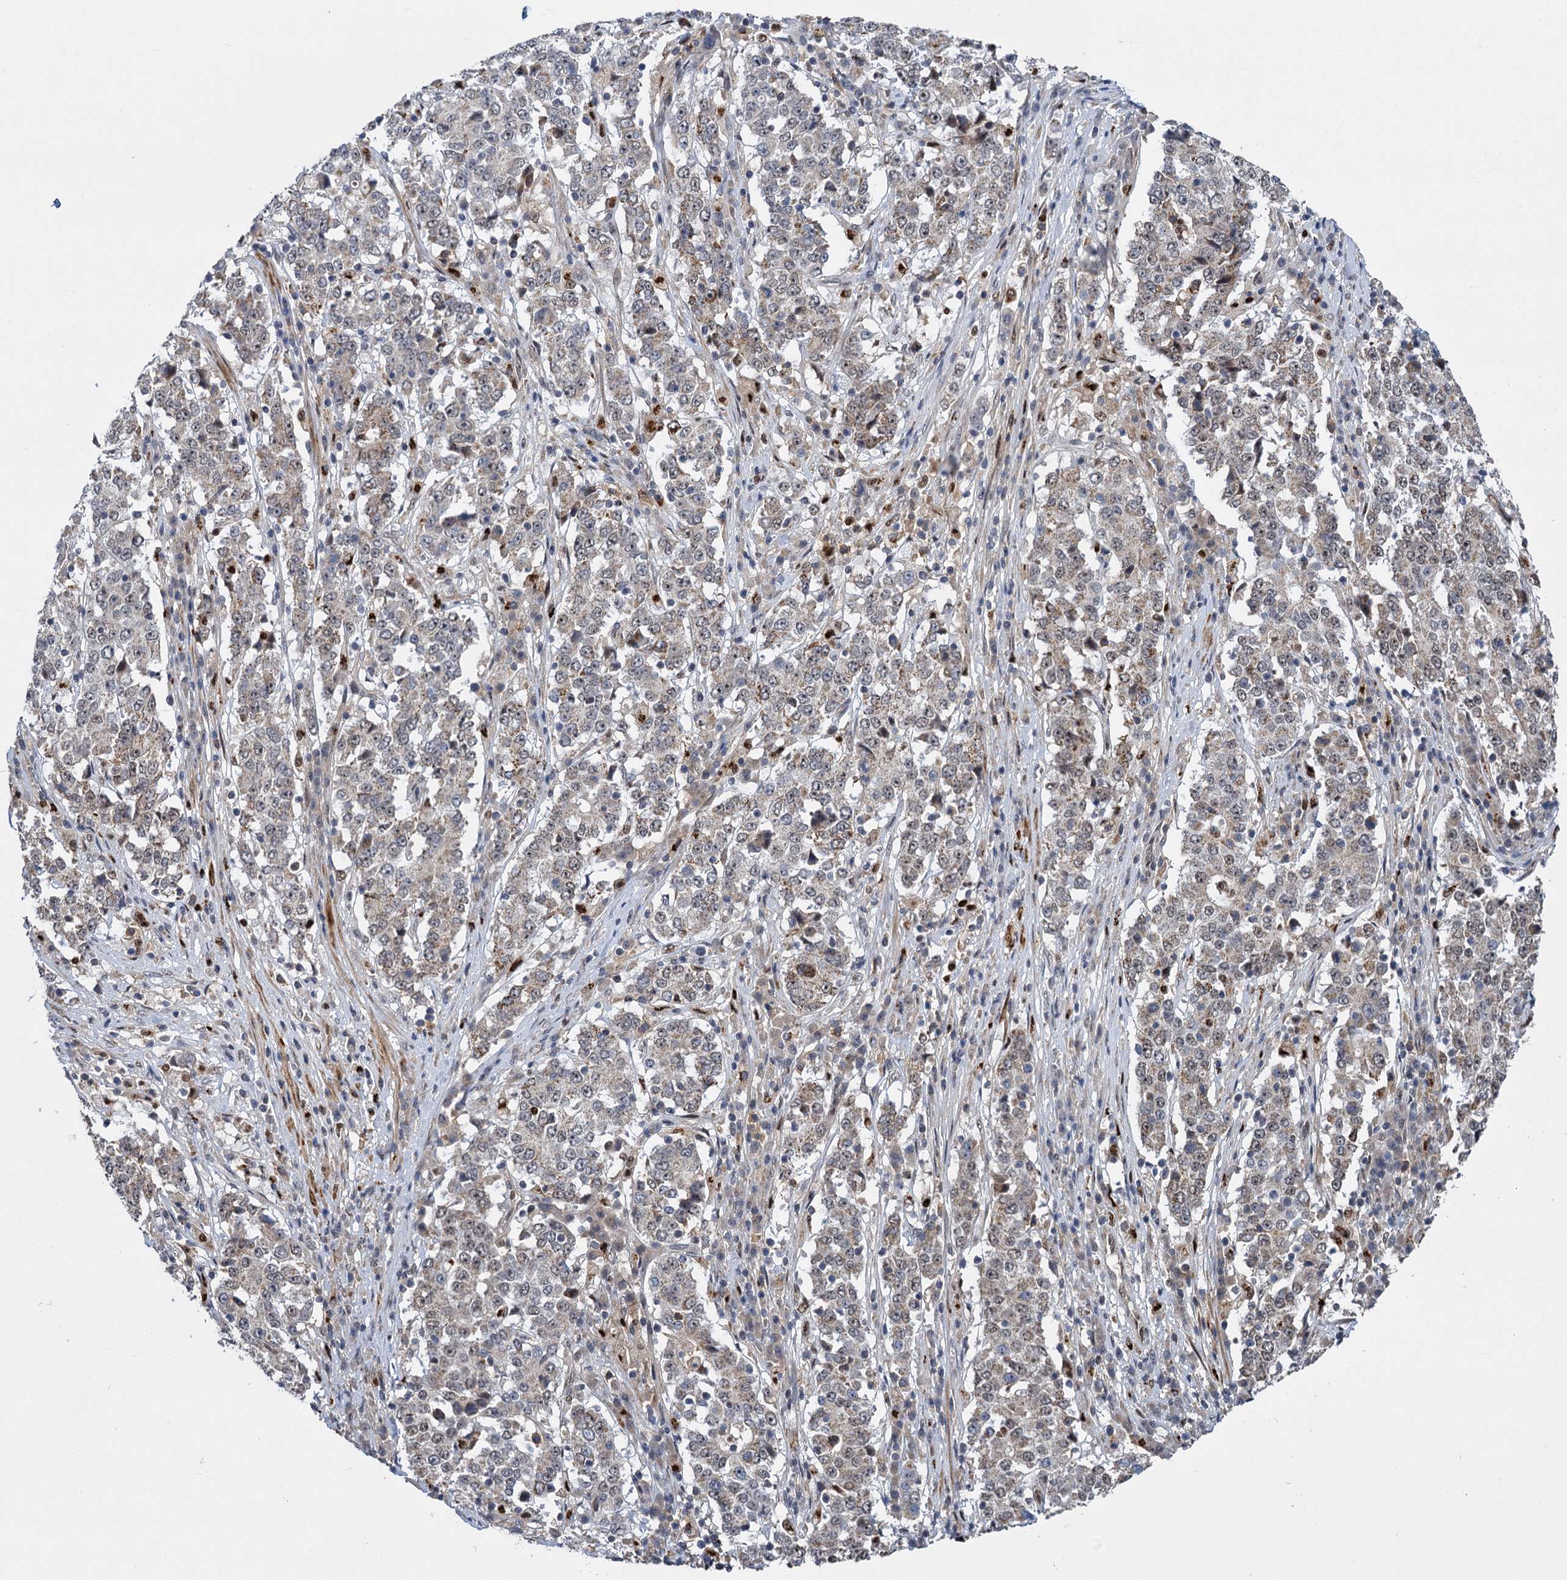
{"staining": {"intensity": "weak", "quantity": "<25%", "location": "cytoplasmic/membranous"}, "tissue": "stomach cancer", "cell_type": "Tumor cells", "image_type": "cancer", "snomed": [{"axis": "morphology", "description": "Adenocarcinoma, NOS"}, {"axis": "topography", "description": "Stomach"}], "caption": "Protein analysis of stomach adenocarcinoma demonstrates no significant positivity in tumor cells.", "gene": "GAL3ST4", "patient": {"sex": "male", "age": 59}}